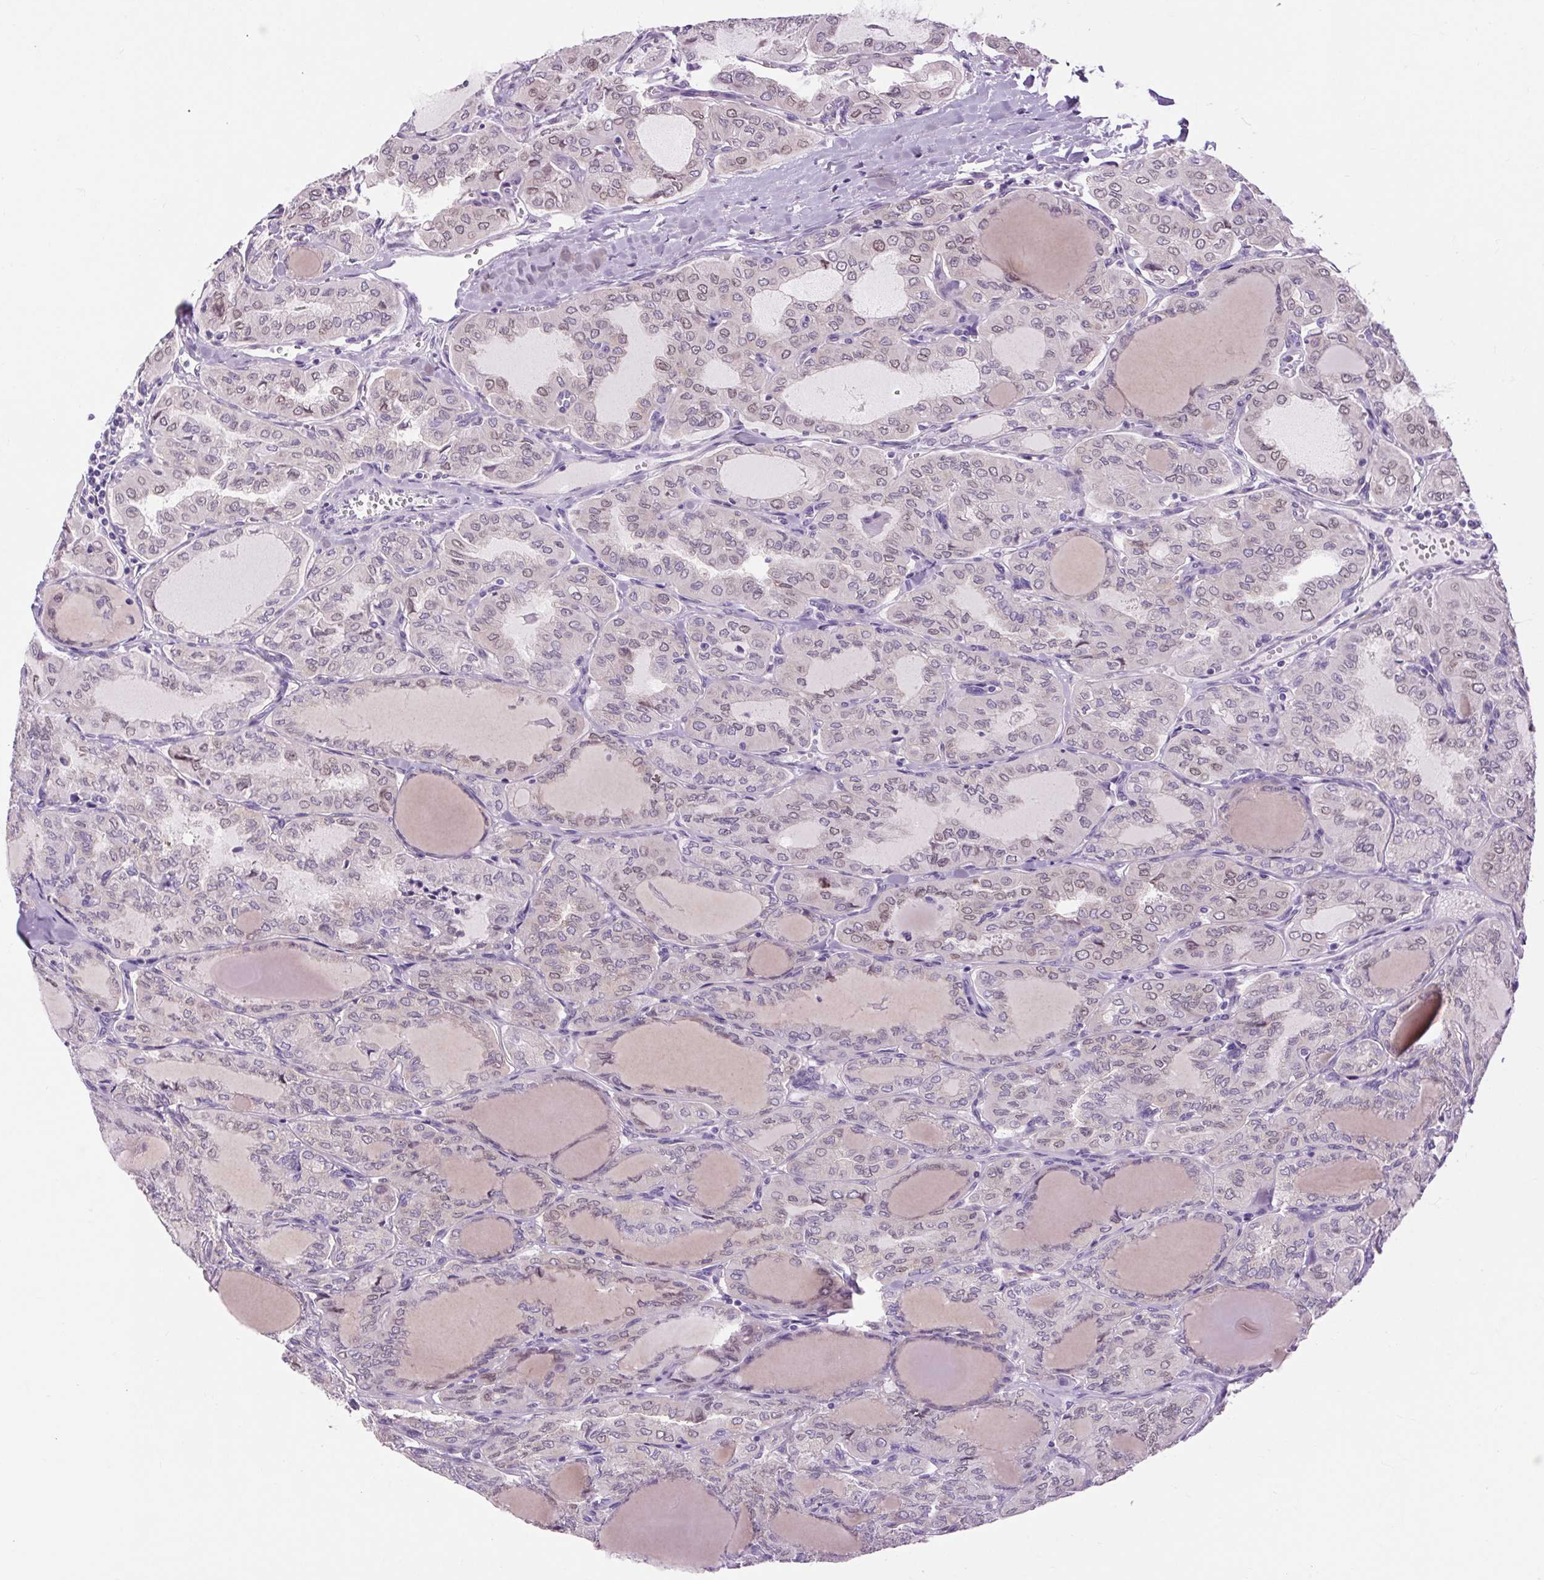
{"staining": {"intensity": "weak", "quantity": "25%-75%", "location": "nuclear"}, "tissue": "thyroid cancer", "cell_type": "Tumor cells", "image_type": "cancer", "snomed": [{"axis": "morphology", "description": "Papillary adenocarcinoma, NOS"}, {"axis": "topography", "description": "Thyroid gland"}], "caption": "Immunohistochemistry (IHC) photomicrograph of thyroid cancer stained for a protein (brown), which exhibits low levels of weak nuclear expression in about 25%-75% of tumor cells.", "gene": "SOWAHC", "patient": {"sex": "male", "age": 20}}